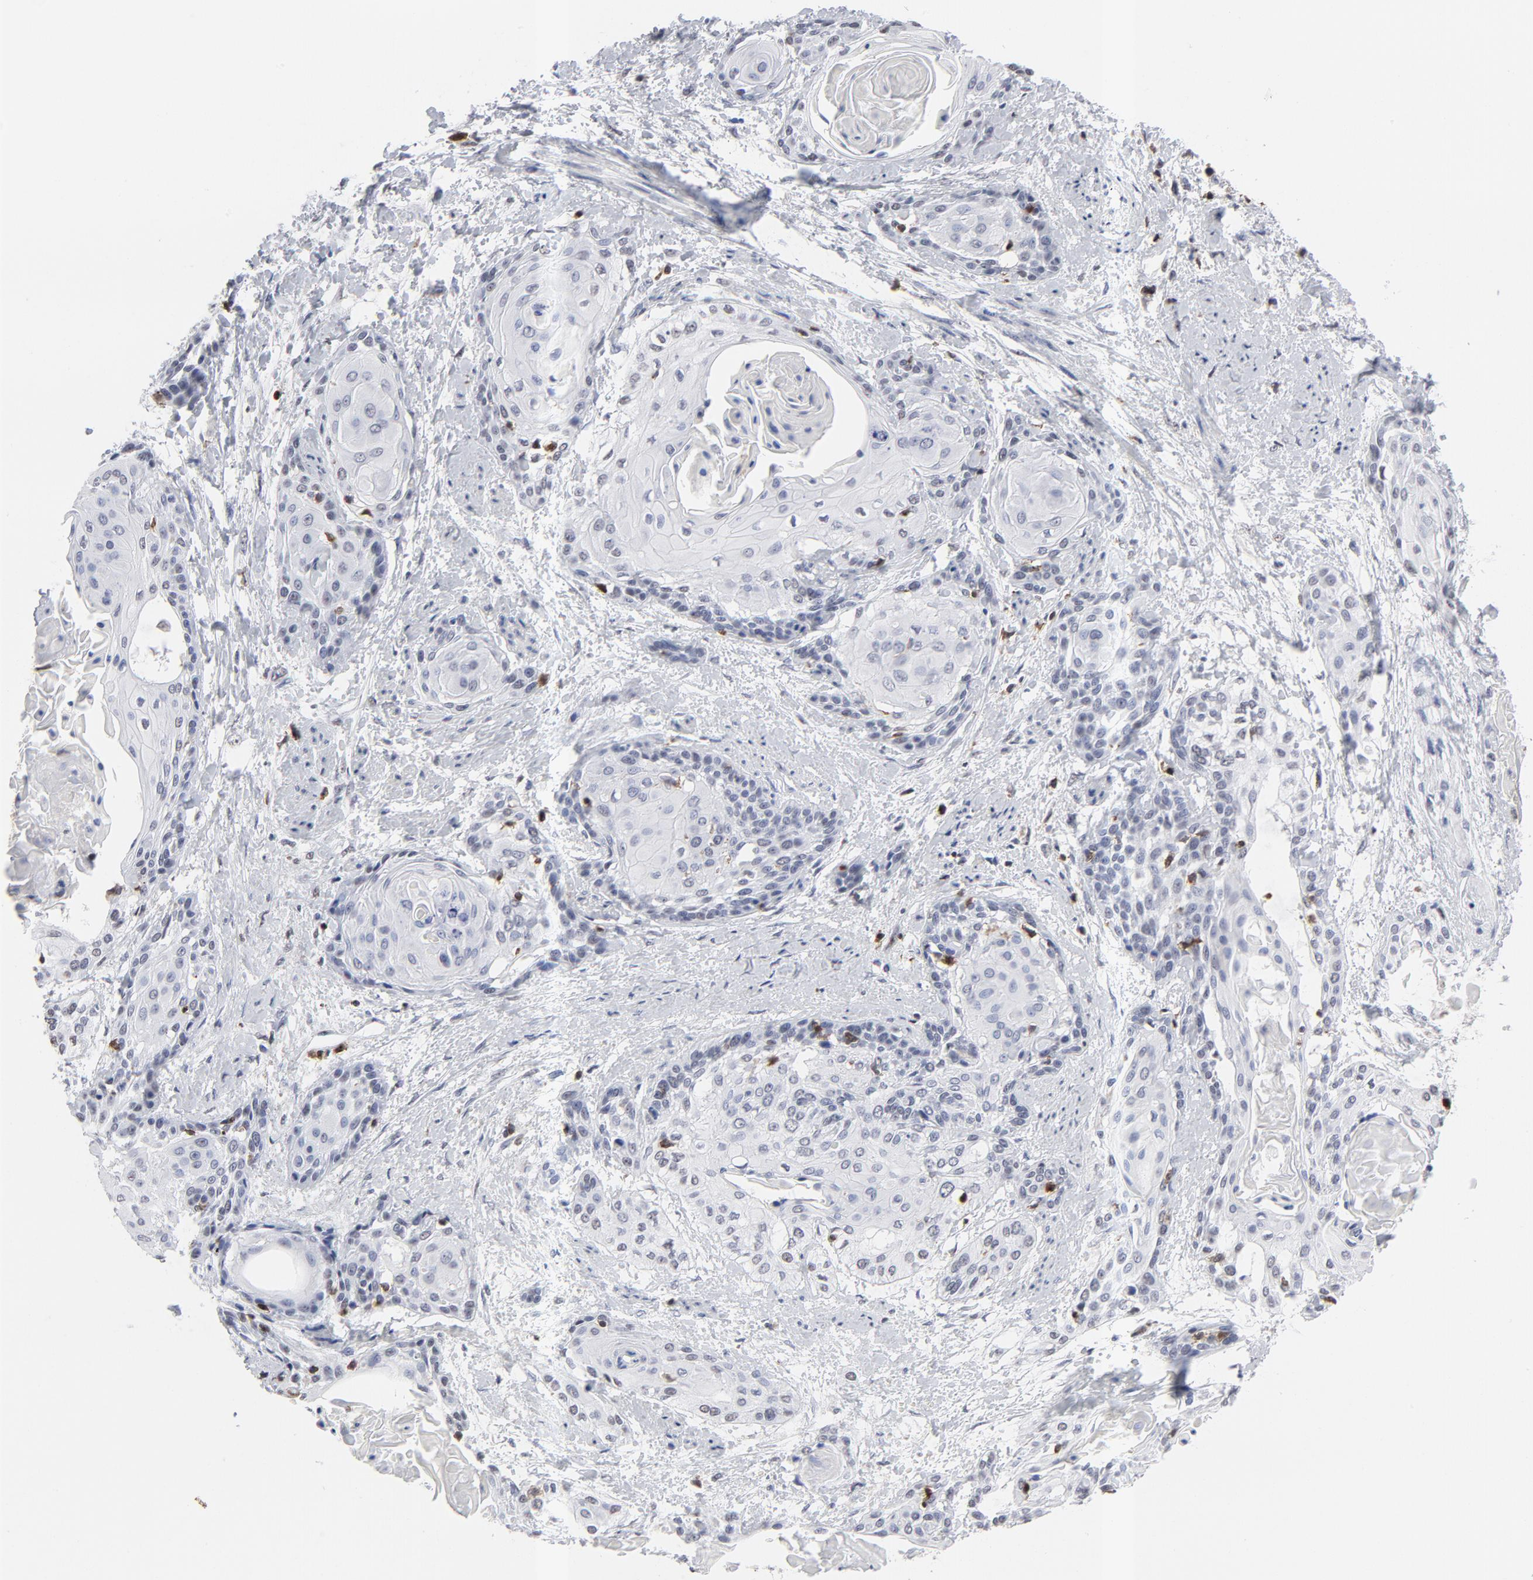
{"staining": {"intensity": "negative", "quantity": "none", "location": "none"}, "tissue": "cervical cancer", "cell_type": "Tumor cells", "image_type": "cancer", "snomed": [{"axis": "morphology", "description": "Squamous cell carcinoma, NOS"}, {"axis": "topography", "description": "Cervix"}], "caption": "Cervical cancer (squamous cell carcinoma) was stained to show a protein in brown. There is no significant positivity in tumor cells.", "gene": "CD2", "patient": {"sex": "female", "age": 57}}